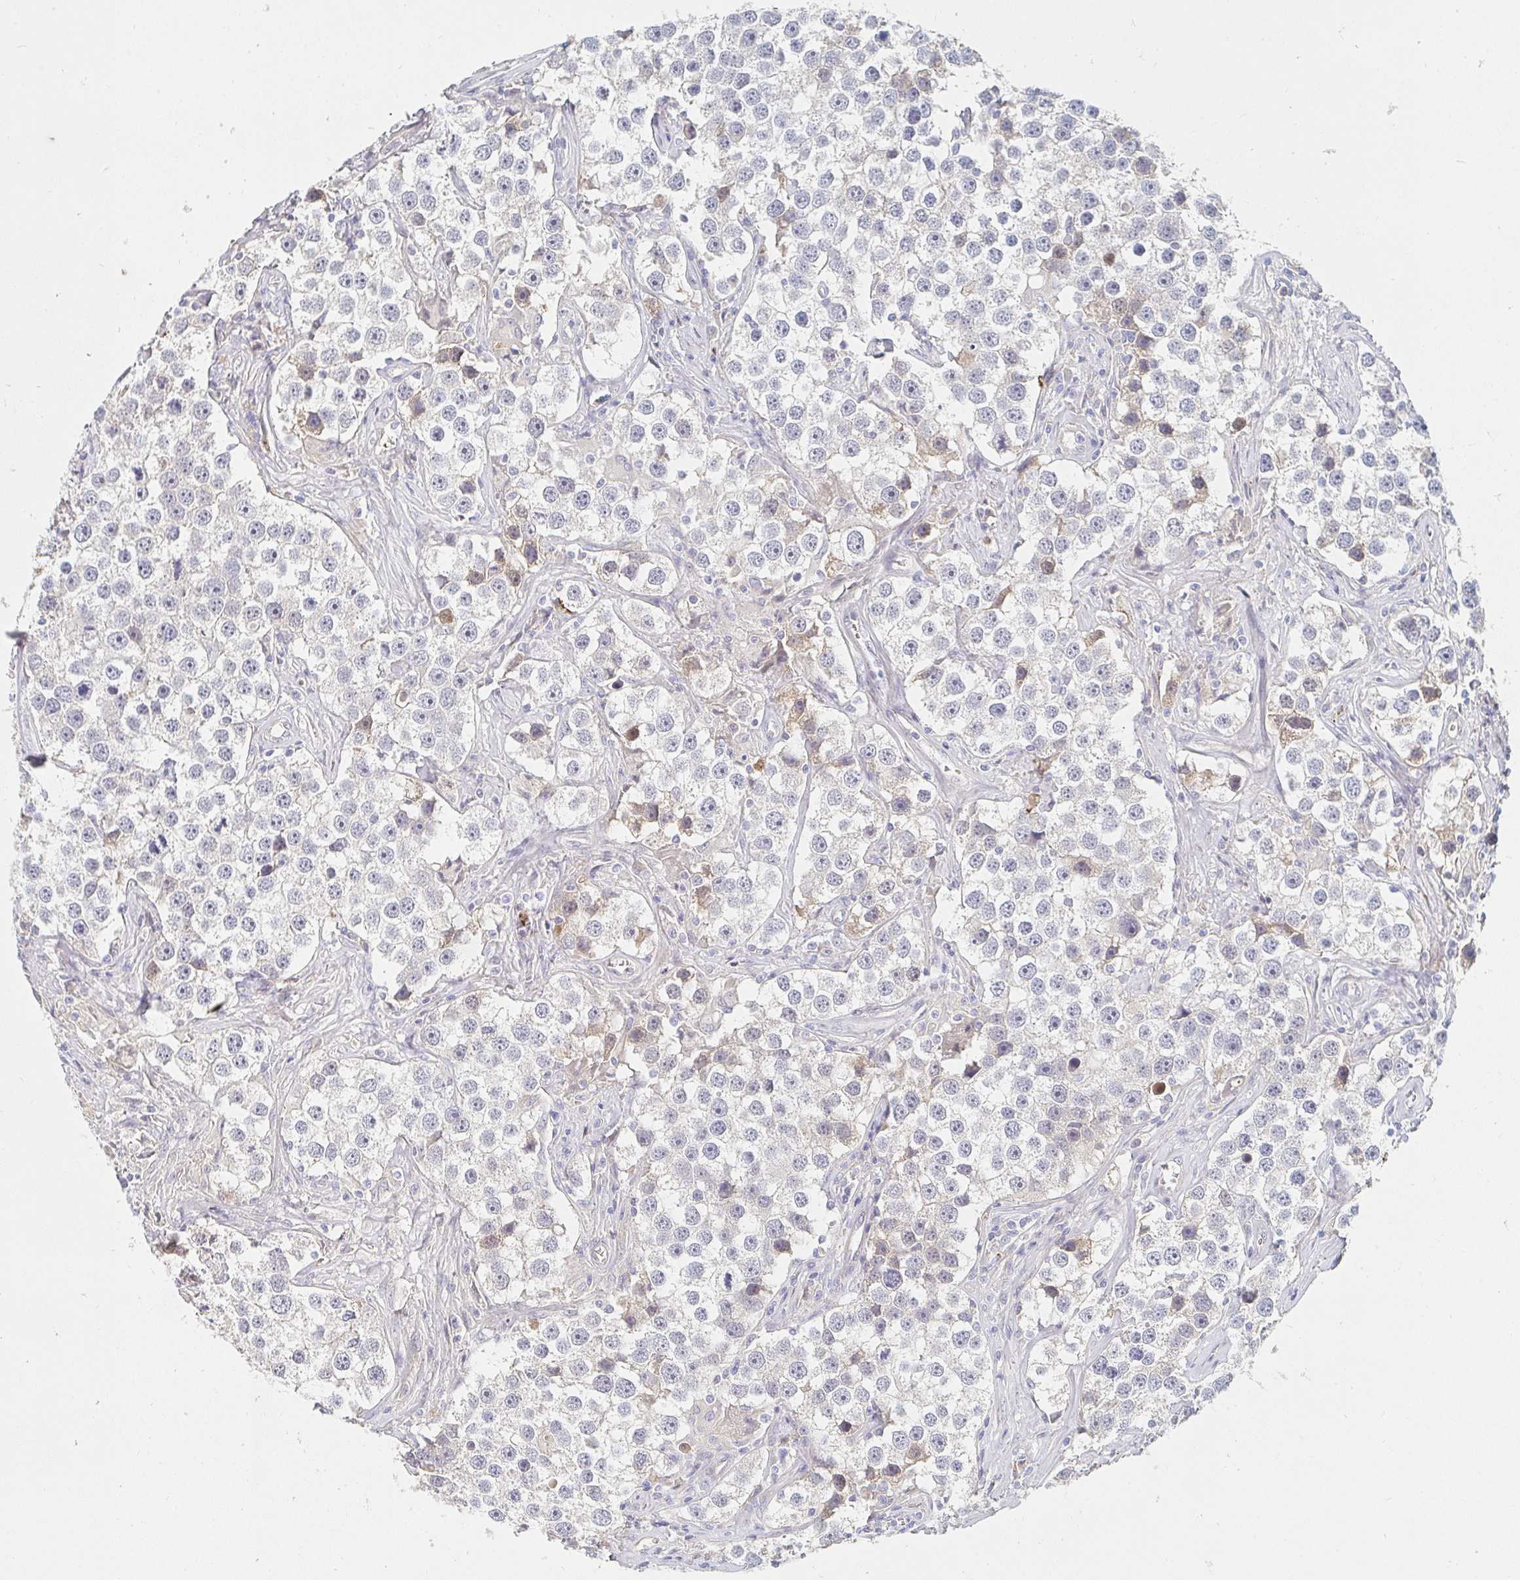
{"staining": {"intensity": "negative", "quantity": "none", "location": "none"}, "tissue": "testis cancer", "cell_type": "Tumor cells", "image_type": "cancer", "snomed": [{"axis": "morphology", "description": "Seminoma, NOS"}, {"axis": "topography", "description": "Testis"}], "caption": "IHC of human testis cancer (seminoma) exhibits no positivity in tumor cells.", "gene": "NME9", "patient": {"sex": "male", "age": 49}}